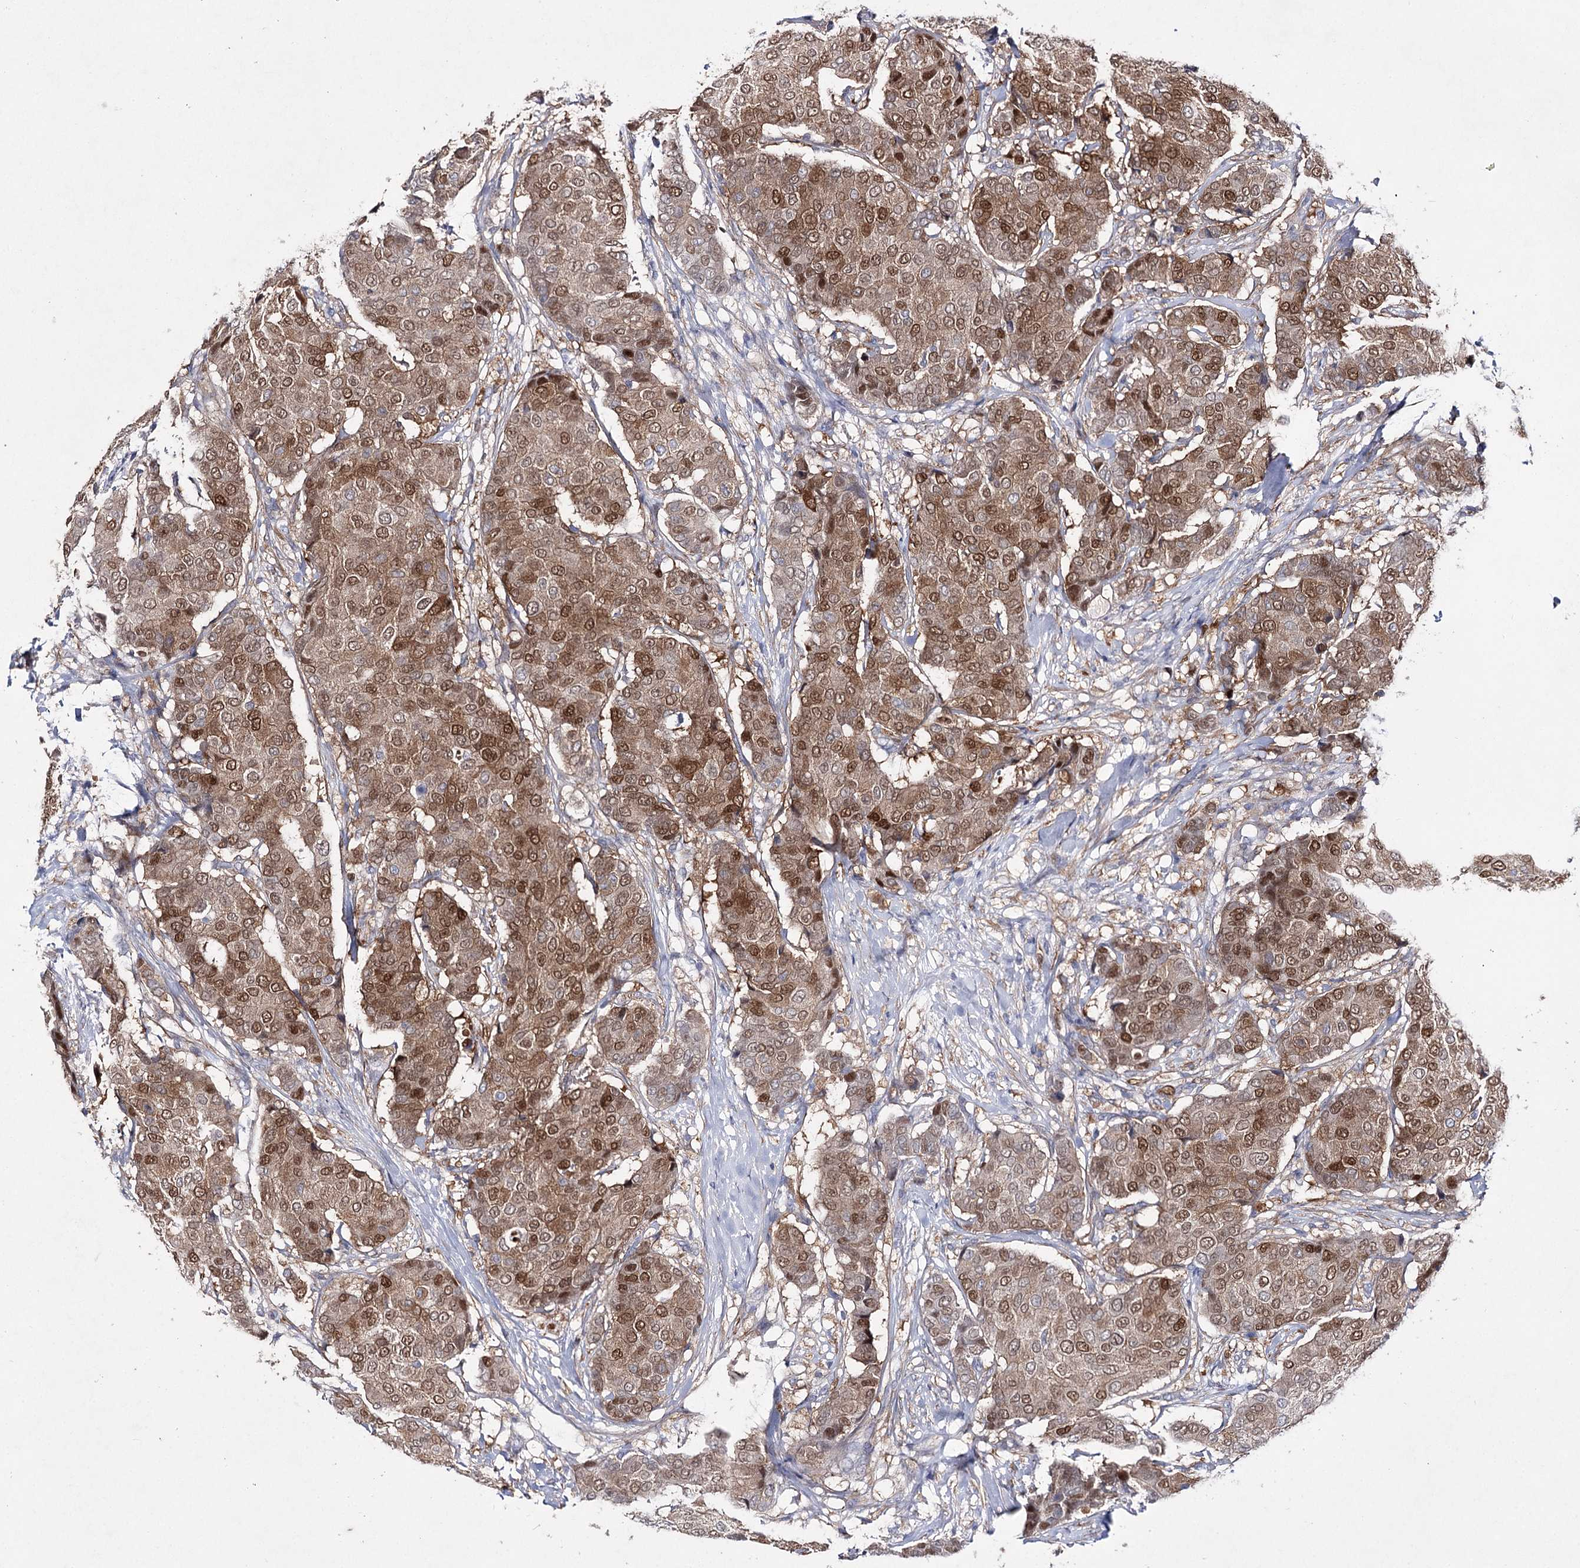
{"staining": {"intensity": "moderate", "quantity": ">75%", "location": "cytoplasmic/membranous,nuclear"}, "tissue": "breast cancer", "cell_type": "Tumor cells", "image_type": "cancer", "snomed": [{"axis": "morphology", "description": "Duct carcinoma"}, {"axis": "topography", "description": "Breast"}], "caption": "Breast intraductal carcinoma tissue exhibits moderate cytoplasmic/membranous and nuclear expression in about >75% of tumor cells, visualized by immunohistochemistry.", "gene": "UGDH", "patient": {"sex": "female", "age": 75}}